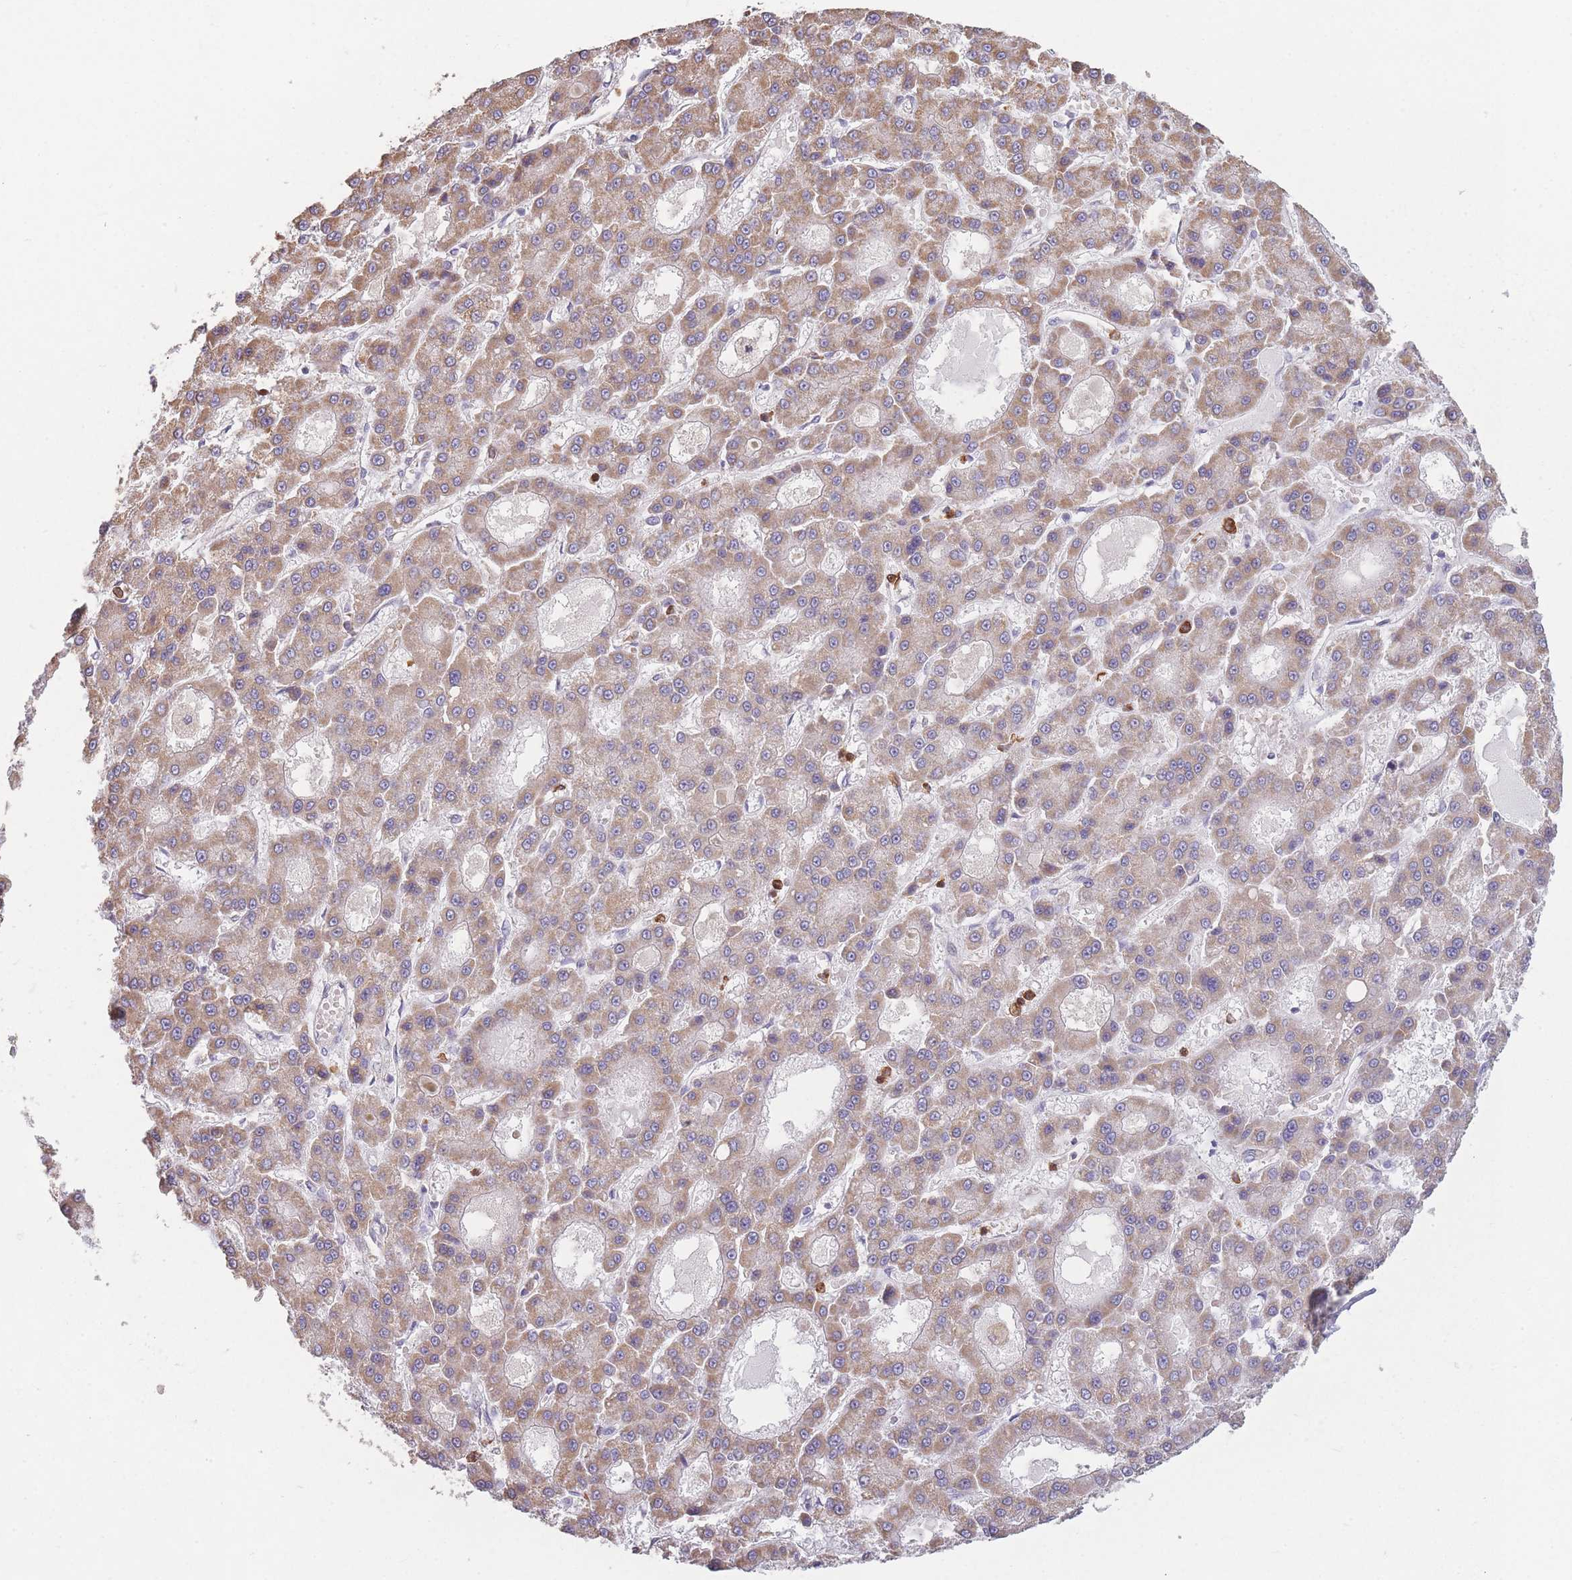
{"staining": {"intensity": "moderate", "quantity": ">75%", "location": "cytoplasmic/membranous"}, "tissue": "liver cancer", "cell_type": "Tumor cells", "image_type": "cancer", "snomed": [{"axis": "morphology", "description": "Carcinoma, Hepatocellular, NOS"}, {"axis": "topography", "description": "Liver"}], "caption": "This histopathology image demonstrates IHC staining of liver hepatocellular carcinoma, with medium moderate cytoplasmic/membranous positivity in approximately >75% of tumor cells.", "gene": "PRAM1", "patient": {"sex": "male", "age": 70}}